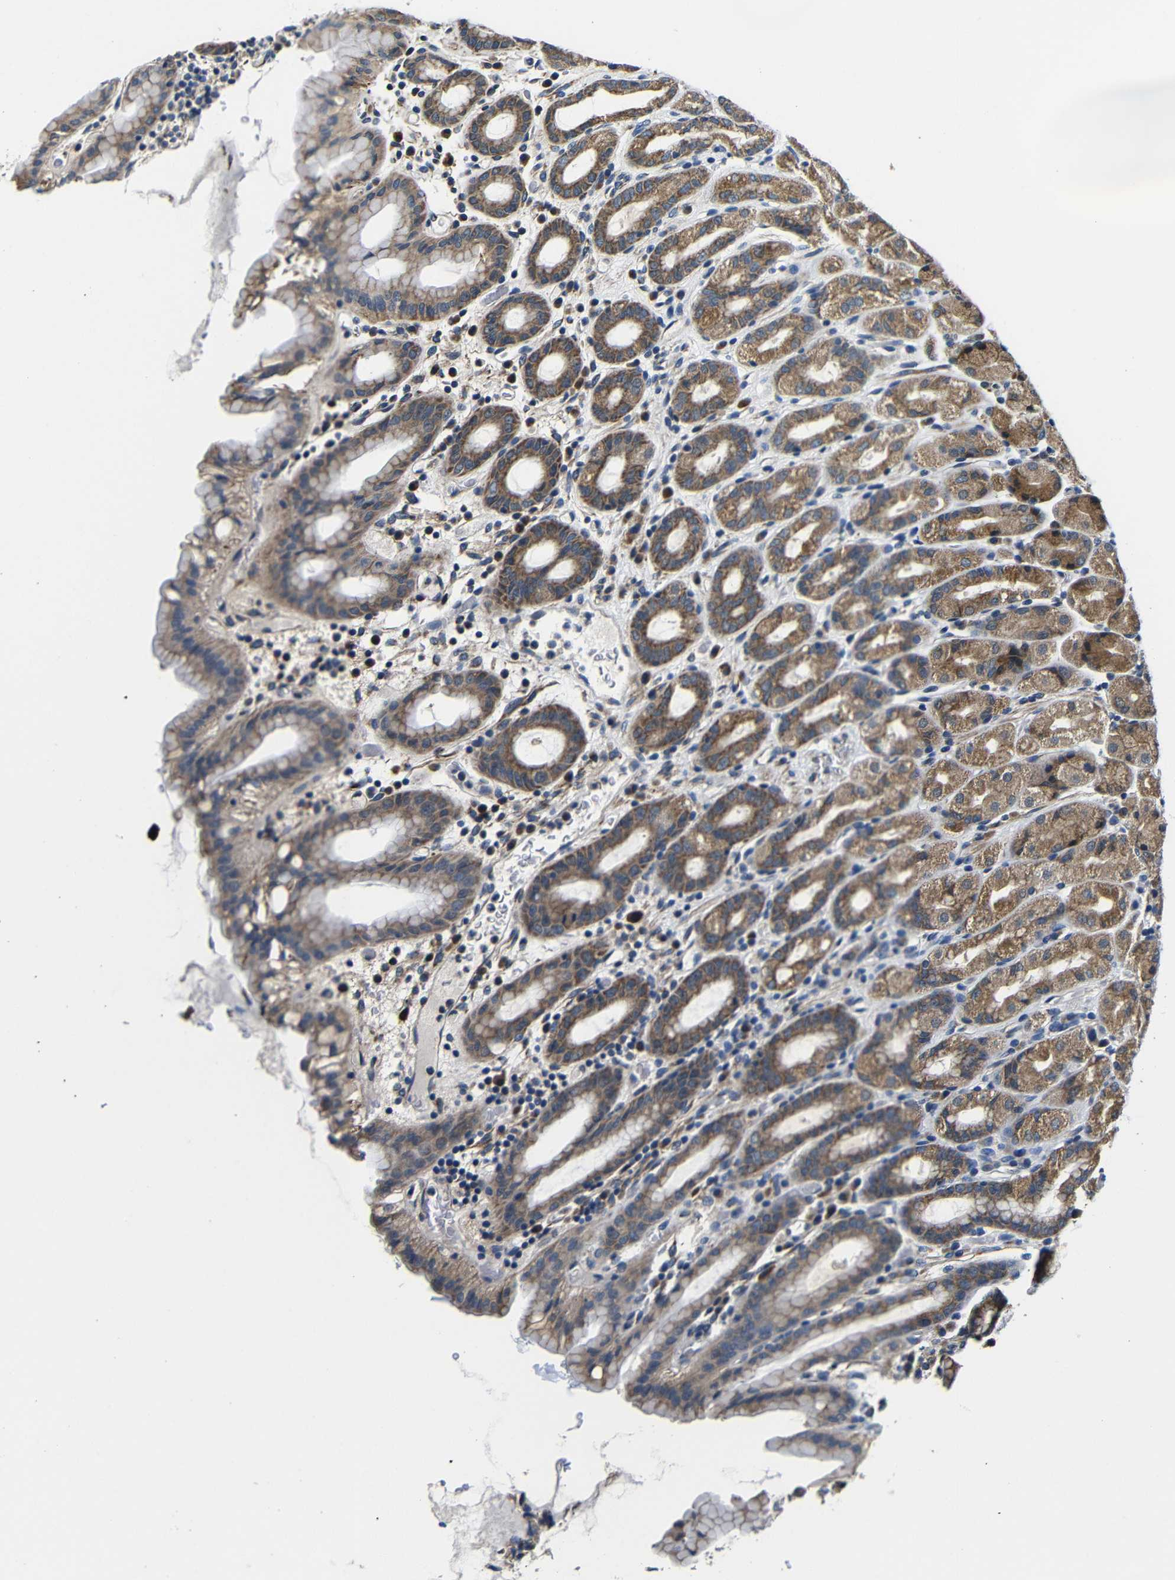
{"staining": {"intensity": "moderate", "quantity": ">75%", "location": "cytoplasmic/membranous"}, "tissue": "stomach", "cell_type": "Glandular cells", "image_type": "normal", "snomed": [{"axis": "morphology", "description": "Normal tissue, NOS"}, {"axis": "topography", "description": "Stomach, upper"}], "caption": "Protein analysis of unremarkable stomach shows moderate cytoplasmic/membranous positivity in about >75% of glandular cells. The protein is stained brown, and the nuclei are stained in blue (DAB IHC with brightfield microscopy, high magnification).", "gene": "FKBP14", "patient": {"sex": "male", "age": 68}}